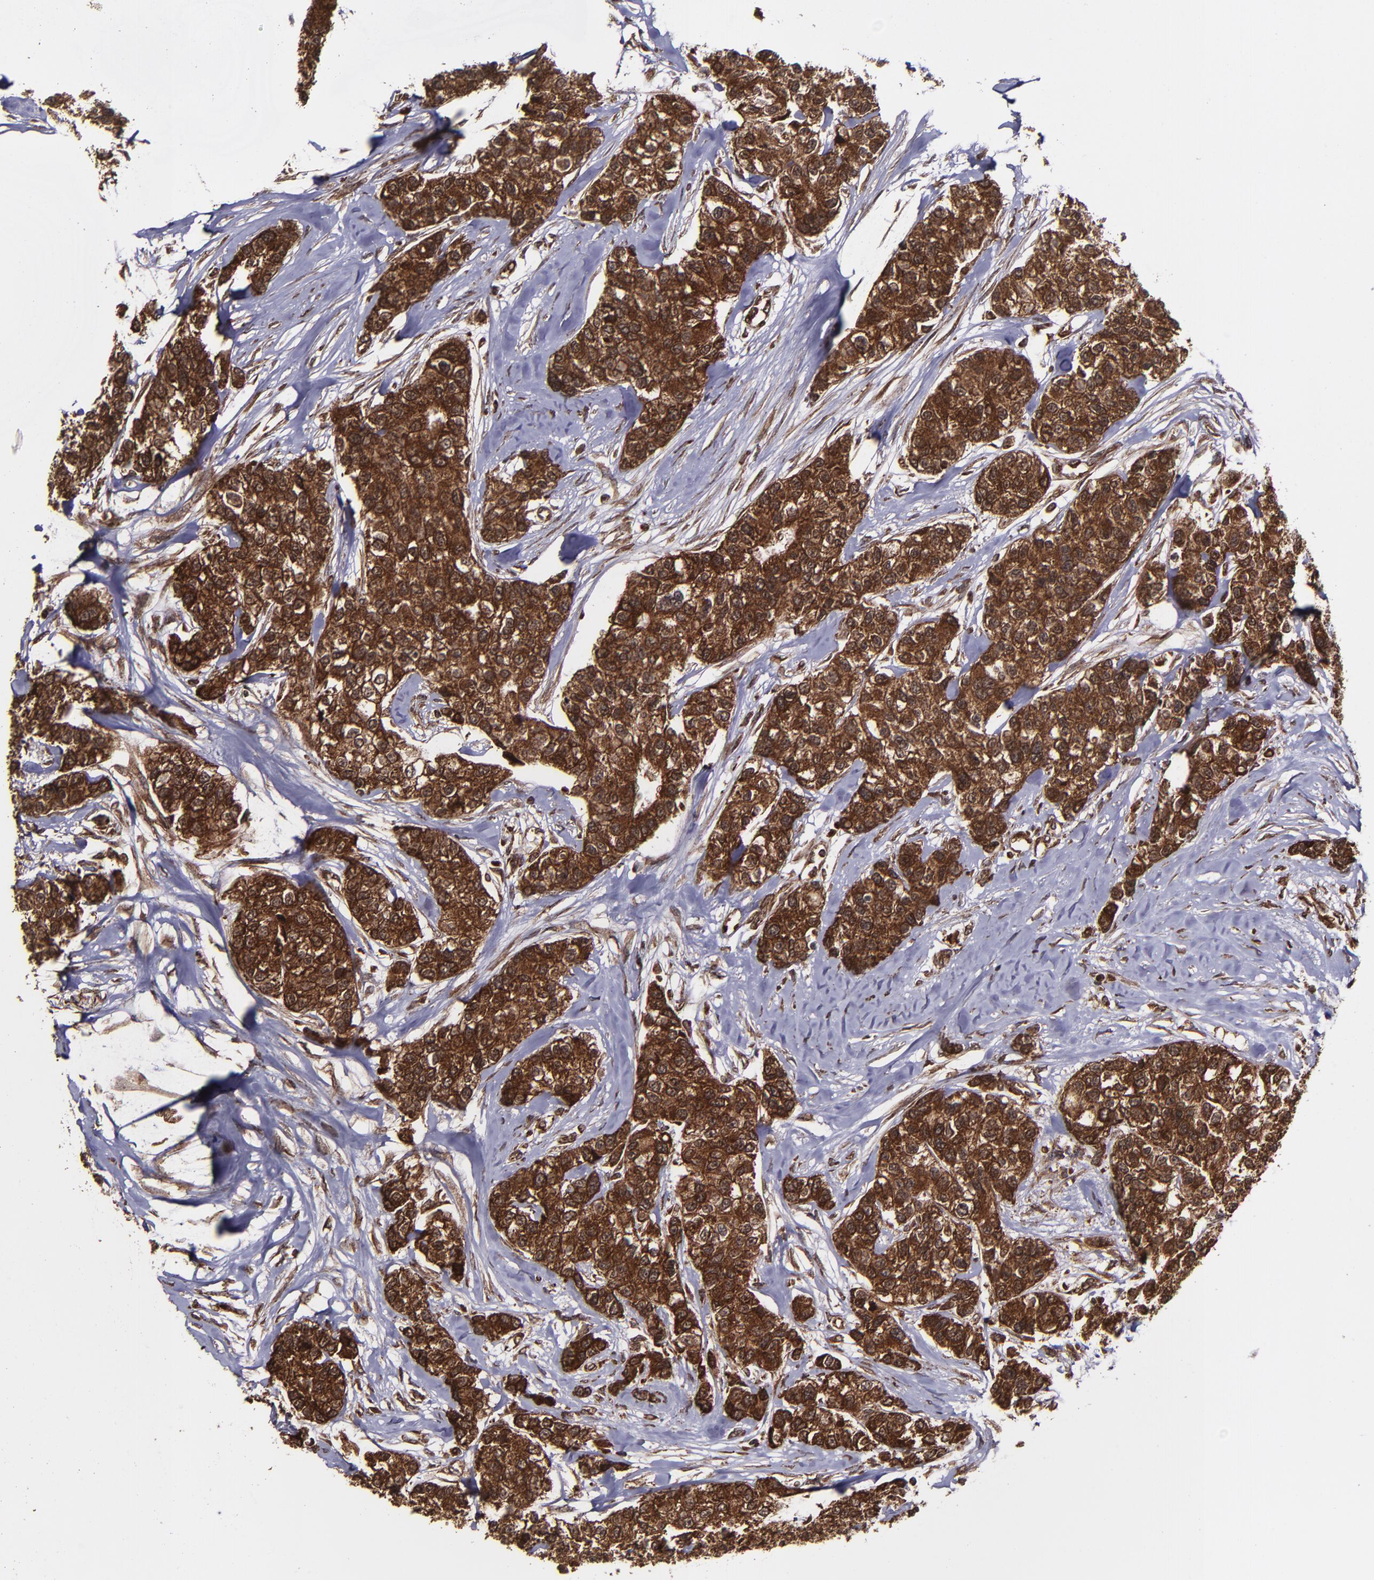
{"staining": {"intensity": "strong", "quantity": ">75%", "location": "cytoplasmic/membranous,nuclear"}, "tissue": "breast cancer", "cell_type": "Tumor cells", "image_type": "cancer", "snomed": [{"axis": "morphology", "description": "Duct carcinoma"}, {"axis": "topography", "description": "Breast"}], "caption": "Protein expression analysis of breast cancer (infiltrating ductal carcinoma) exhibits strong cytoplasmic/membranous and nuclear expression in about >75% of tumor cells.", "gene": "EIF4ENIF1", "patient": {"sex": "female", "age": 51}}